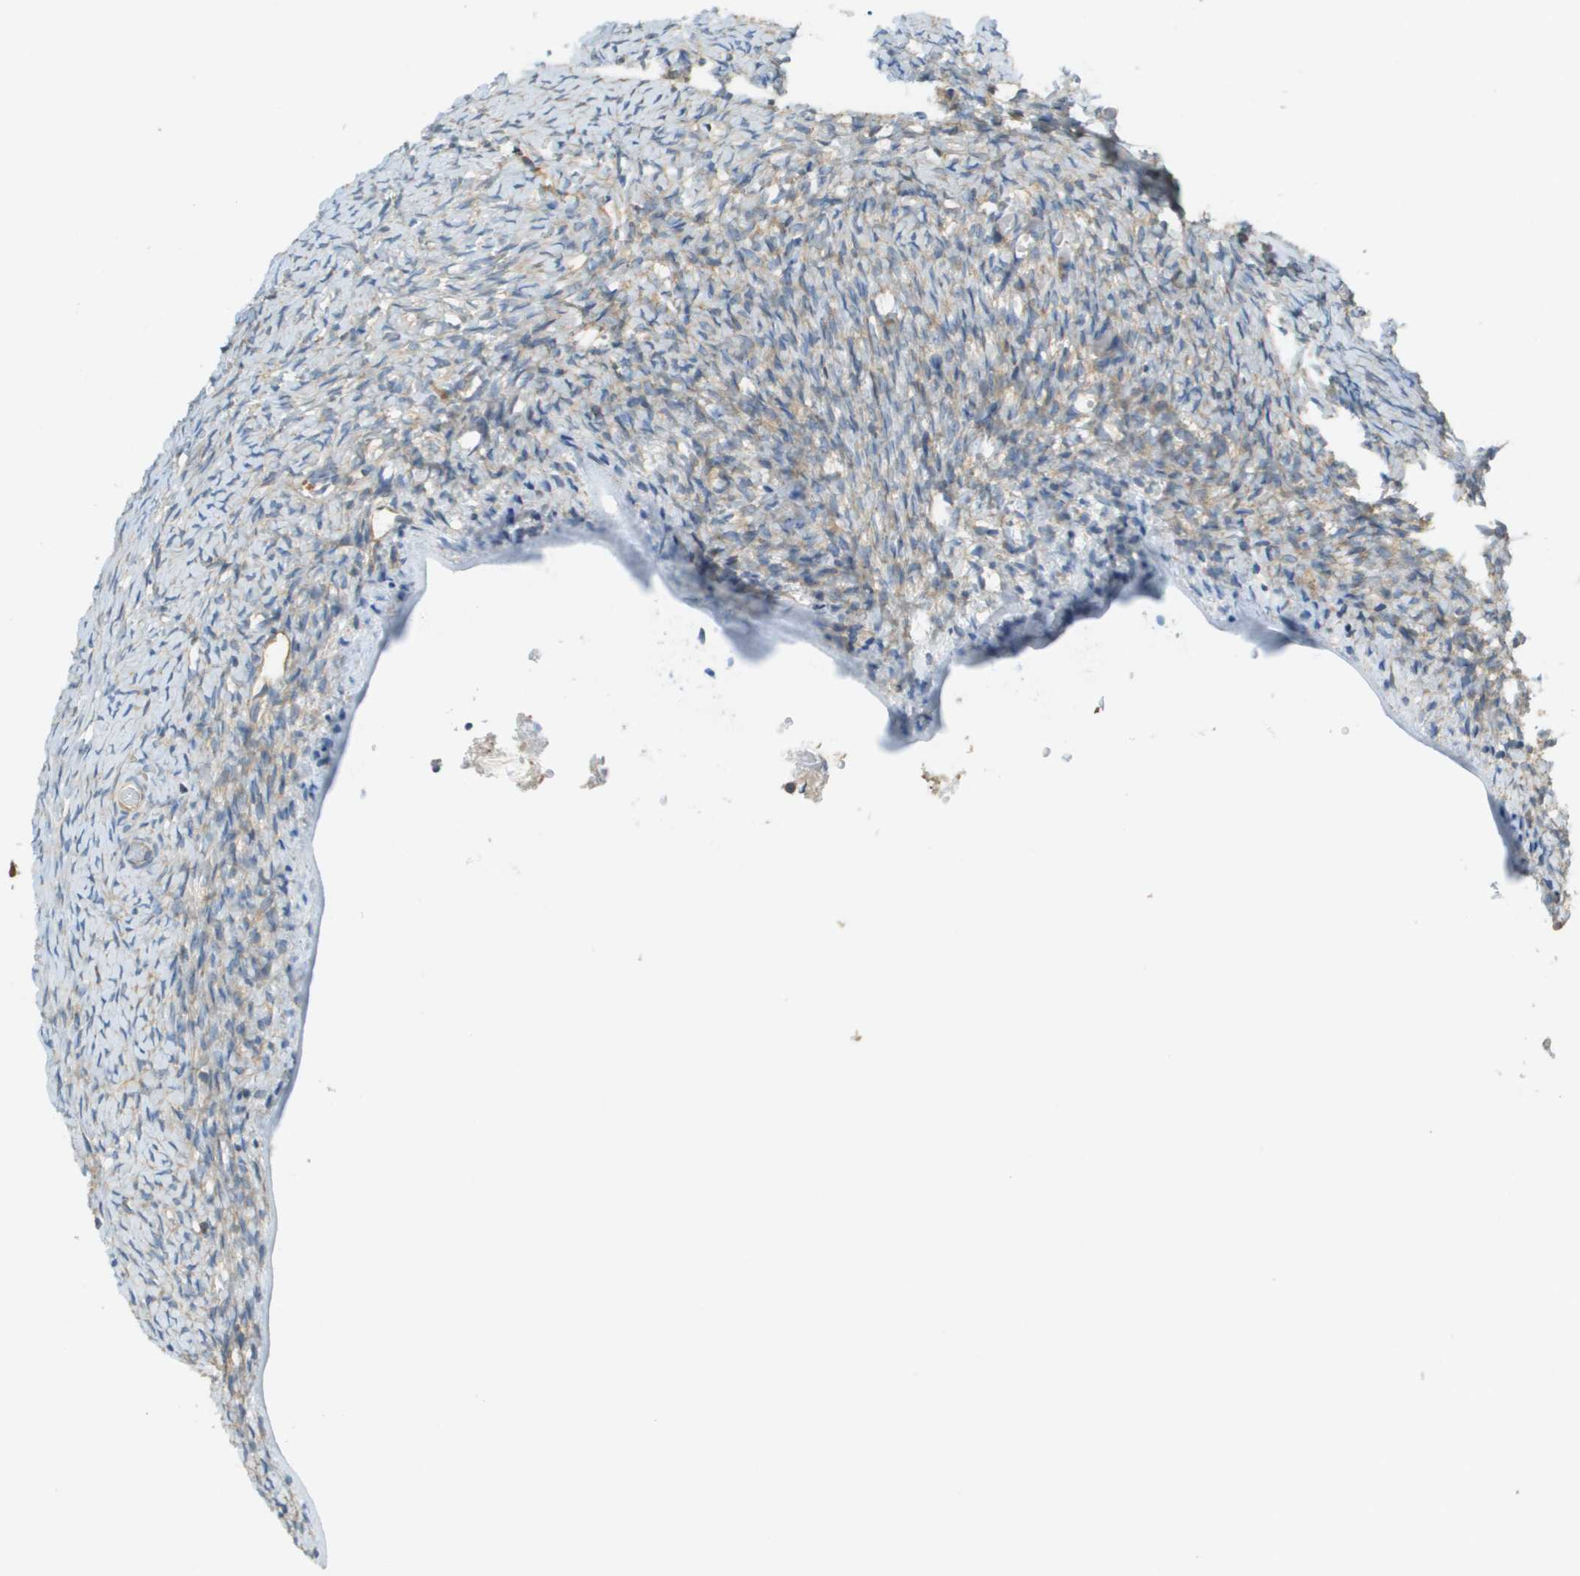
{"staining": {"intensity": "weak", "quantity": "<25%", "location": "cytoplasmic/membranous"}, "tissue": "ovary", "cell_type": "Ovarian stroma cells", "image_type": "normal", "snomed": [{"axis": "morphology", "description": "Normal tissue, NOS"}, {"axis": "topography", "description": "Ovary"}], "caption": "DAB immunohistochemical staining of unremarkable human ovary demonstrates no significant positivity in ovarian stroma cells. (Stains: DAB (3,3'-diaminobenzidine) IHC with hematoxylin counter stain, Microscopy: brightfield microscopy at high magnification).", "gene": "DNAJB11", "patient": {"sex": "female", "age": 27}}